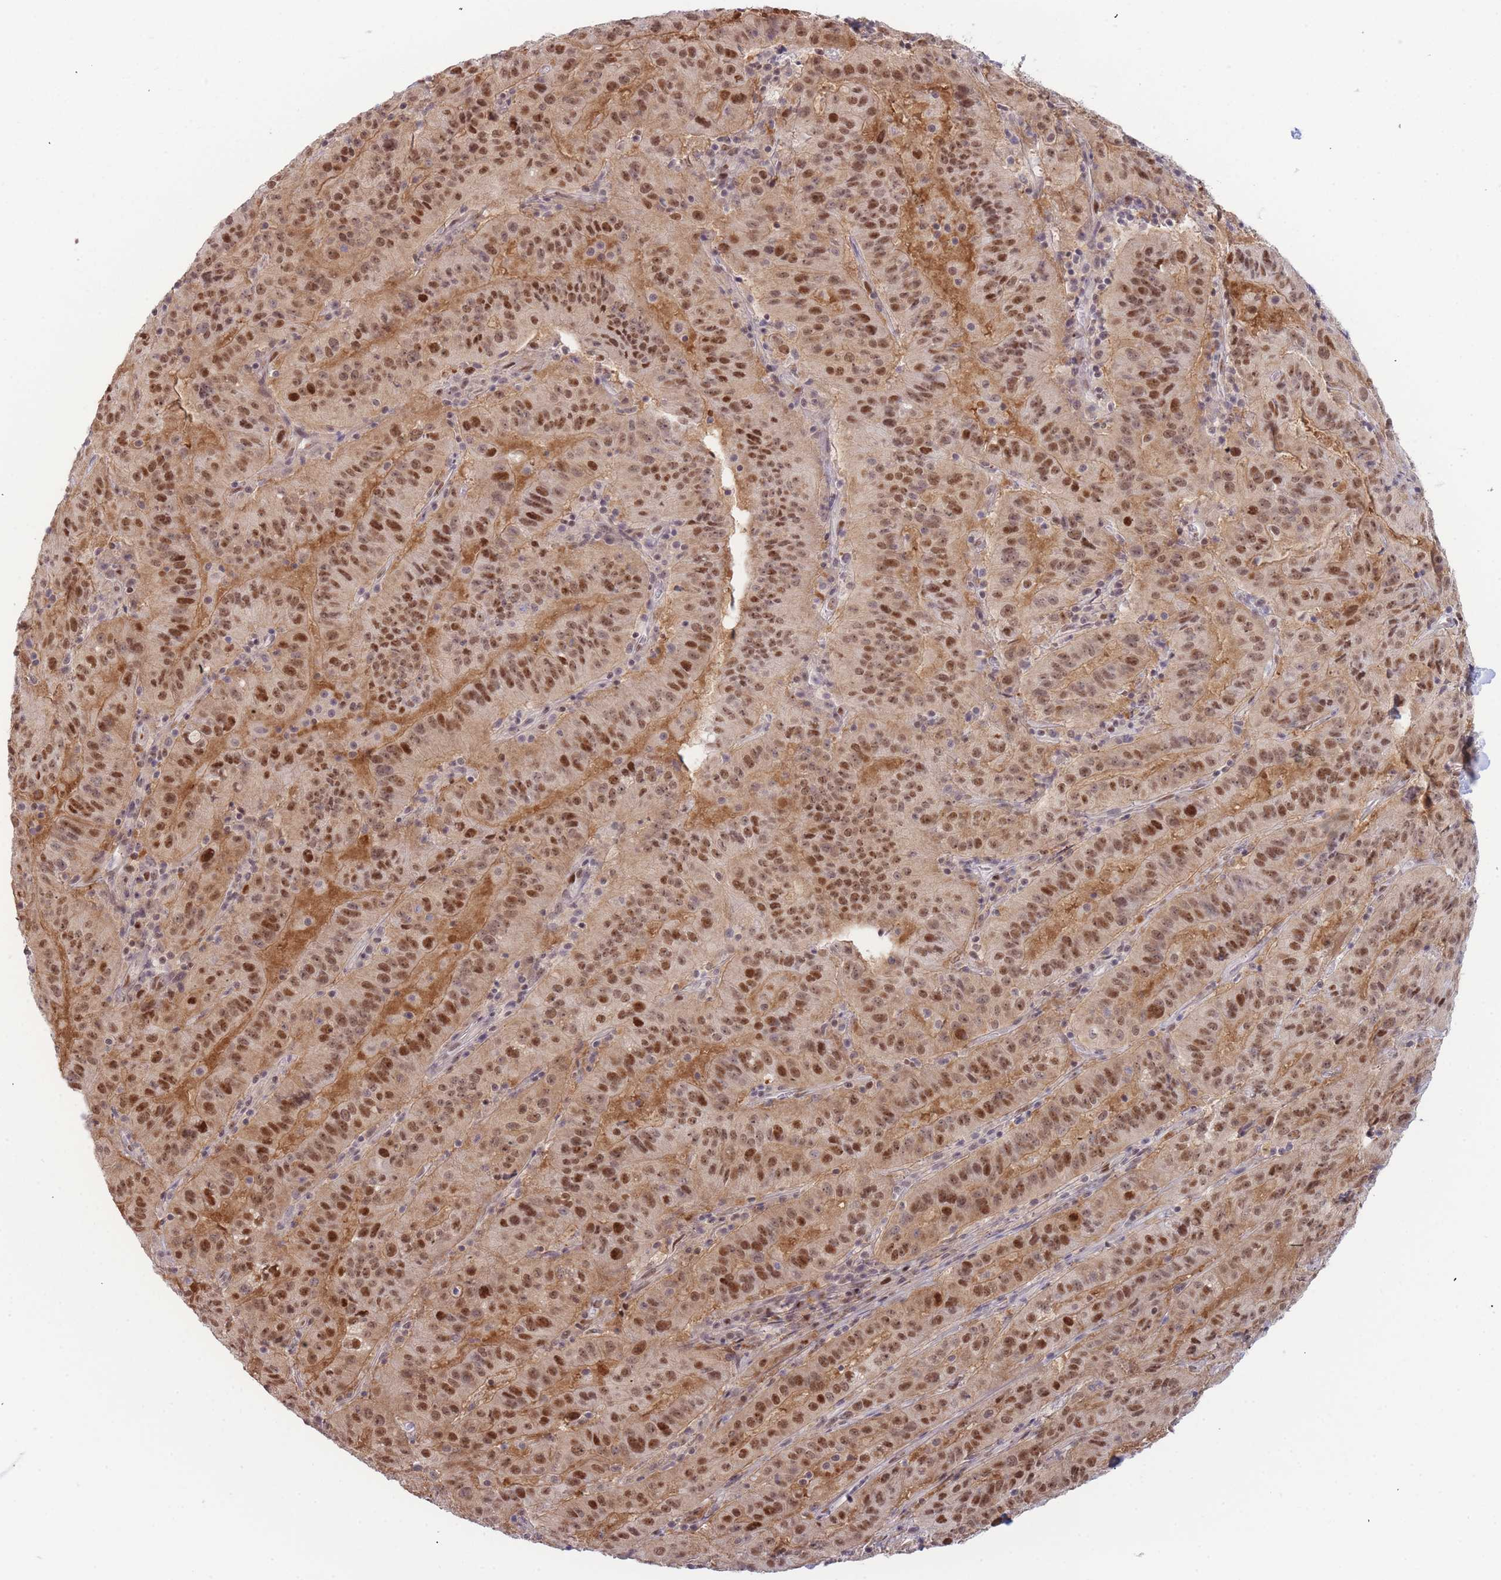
{"staining": {"intensity": "strong", "quantity": ">75%", "location": "nuclear"}, "tissue": "pancreatic cancer", "cell_type": "Tumor cells", "image_type": "cancer", "snomed": [{"axis": "morphology", "description": "Adenocarcinoma, NOS"}, {"axis": "topography", "description": "Pancreas"}], "caption": "Pancreatic cancer stained for a protein (brown) displays strong nuclear positive staining in about >75% of tumor cells.", "gene": "DEAF1", "patient": {"sex": "male", "age": 63}}